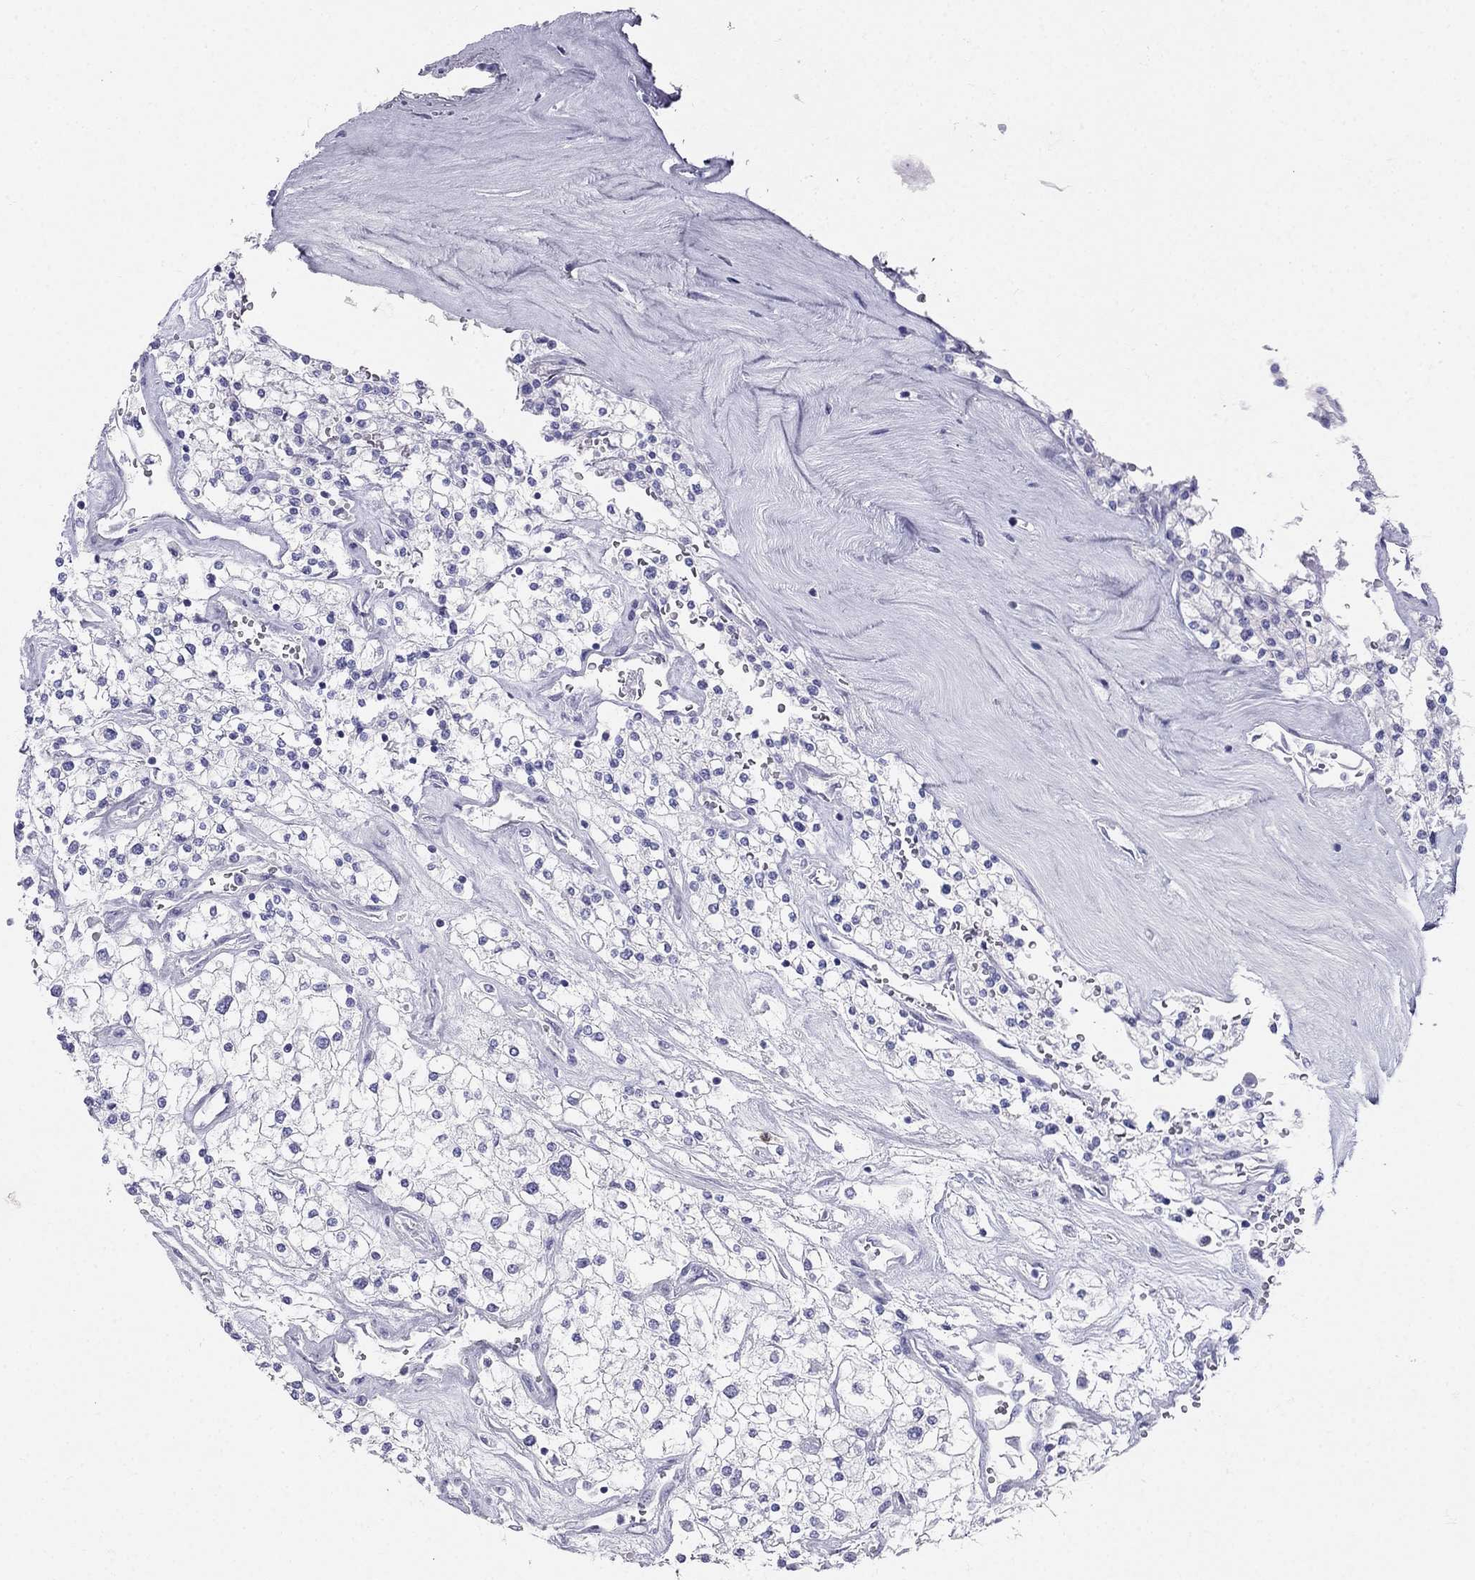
{"staining": {"intensity": "negative", "quantity": "none", "location": "none"}, "tissue": "renal cancer", "cell_type": "Tumor cells", "image_type": "cancer", "snomed": [{"axis": "morphology", "description": "Adenocarcinoma, NOS"}, {"axis": "topography", "description": "Kidney"}], "caption": "Immunohistochemistry of renal cancer (adenocarcinoma) displays no positivity in tumor cells. (Stains: DAB (3,3'-diaminobenzidine) IHC with hematoxylin counter stain, Microscopy: brightfield microscopy at high magnification).", "gene": "RFLNA", "patient": {"sex": "male", "age": 80}}